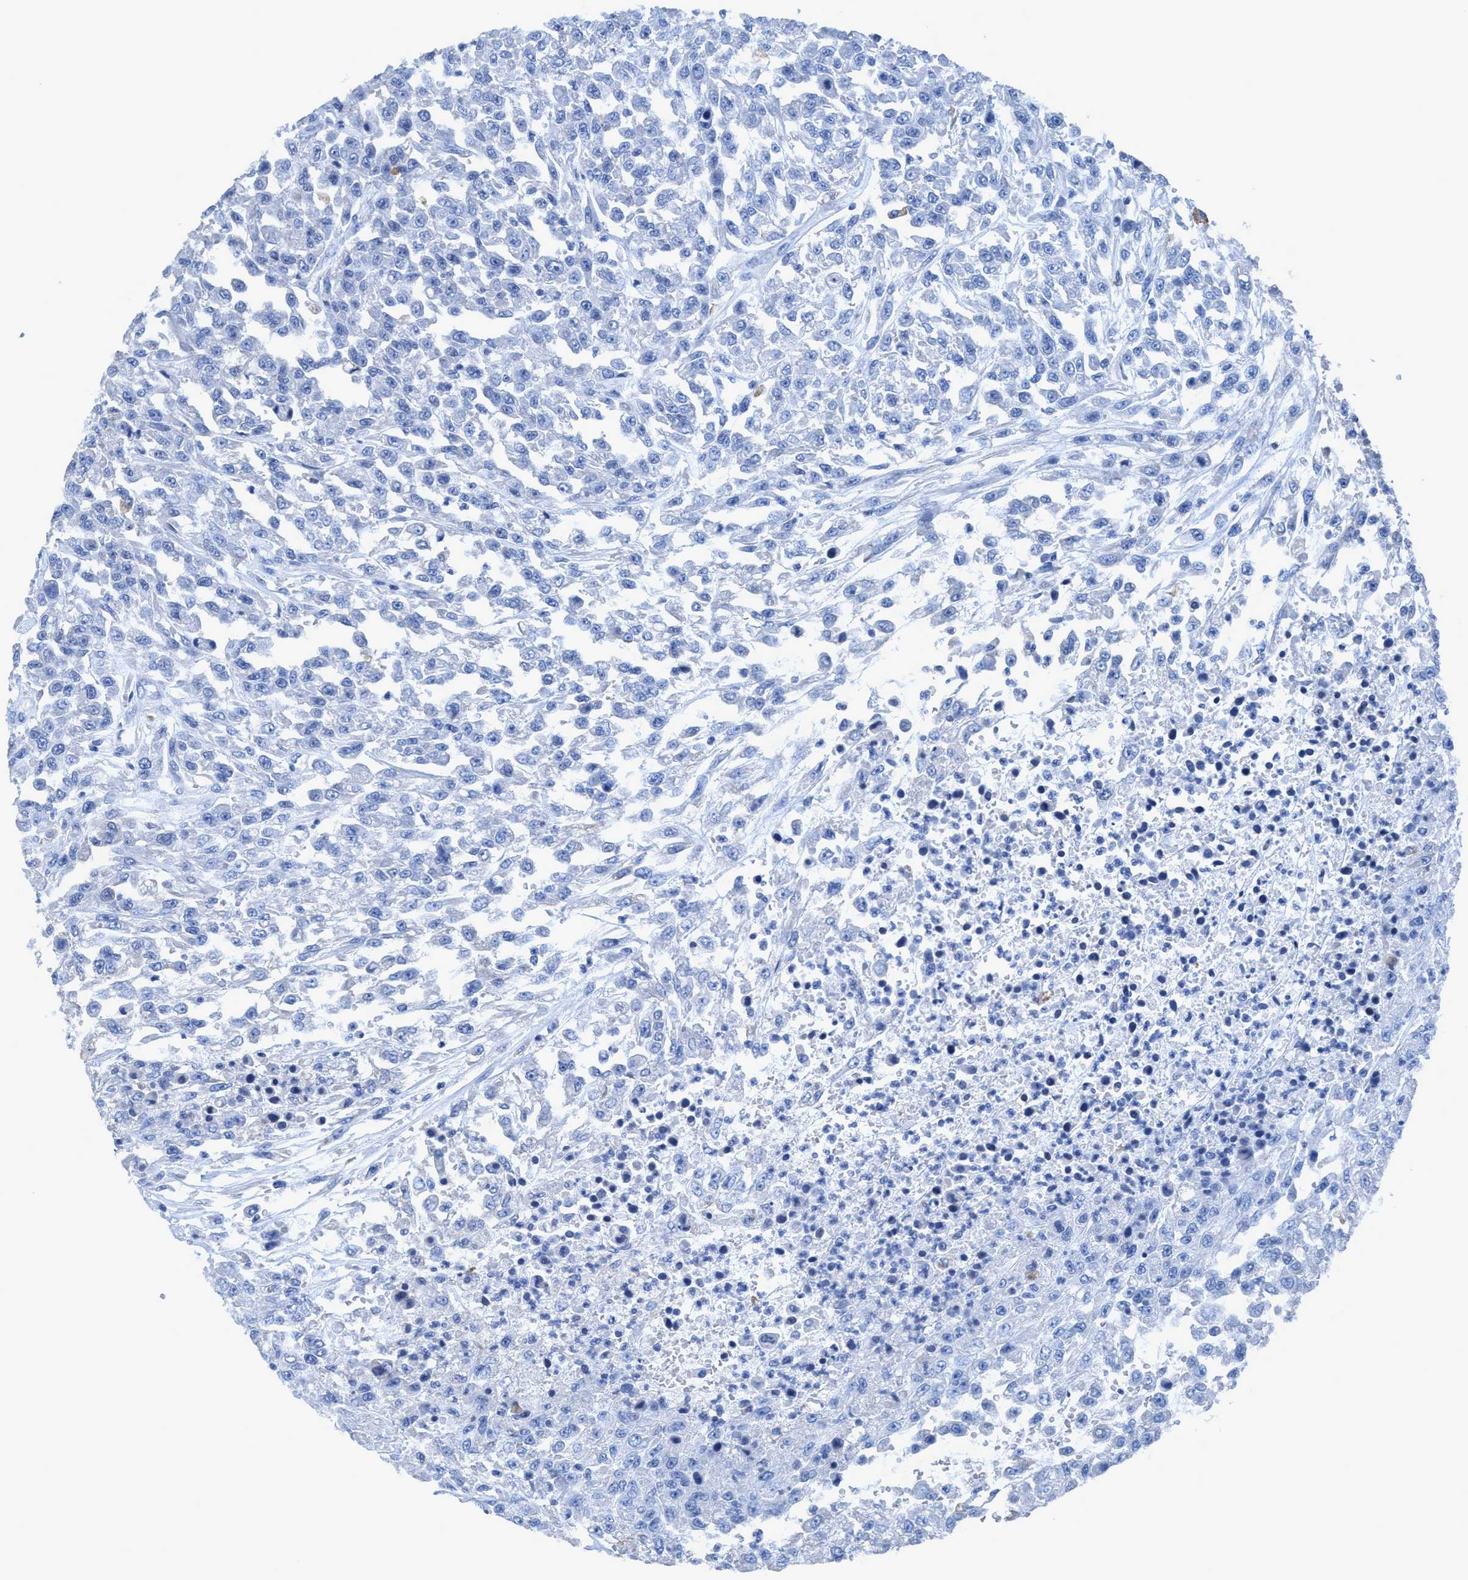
{"staining": {"intensity": "negative", "quantity": "none", "location": "none"}, "tissue": "urothelial cancer", "cell_type": "Tumor cells", "image_type": "cancer", "snomed": [{"axis": "morphology", "description": "Urothelial carcinoma, High grade"}, {"axis": "topography", "description": "Urinary bladder"}], "caption": "Human high-grade urothelial carcinoma stained for a protein using immunohistochemistry displays no staining in tumor cells.", "gene": "DNAI1", "patient": {"sex": "male", "age": 46}}